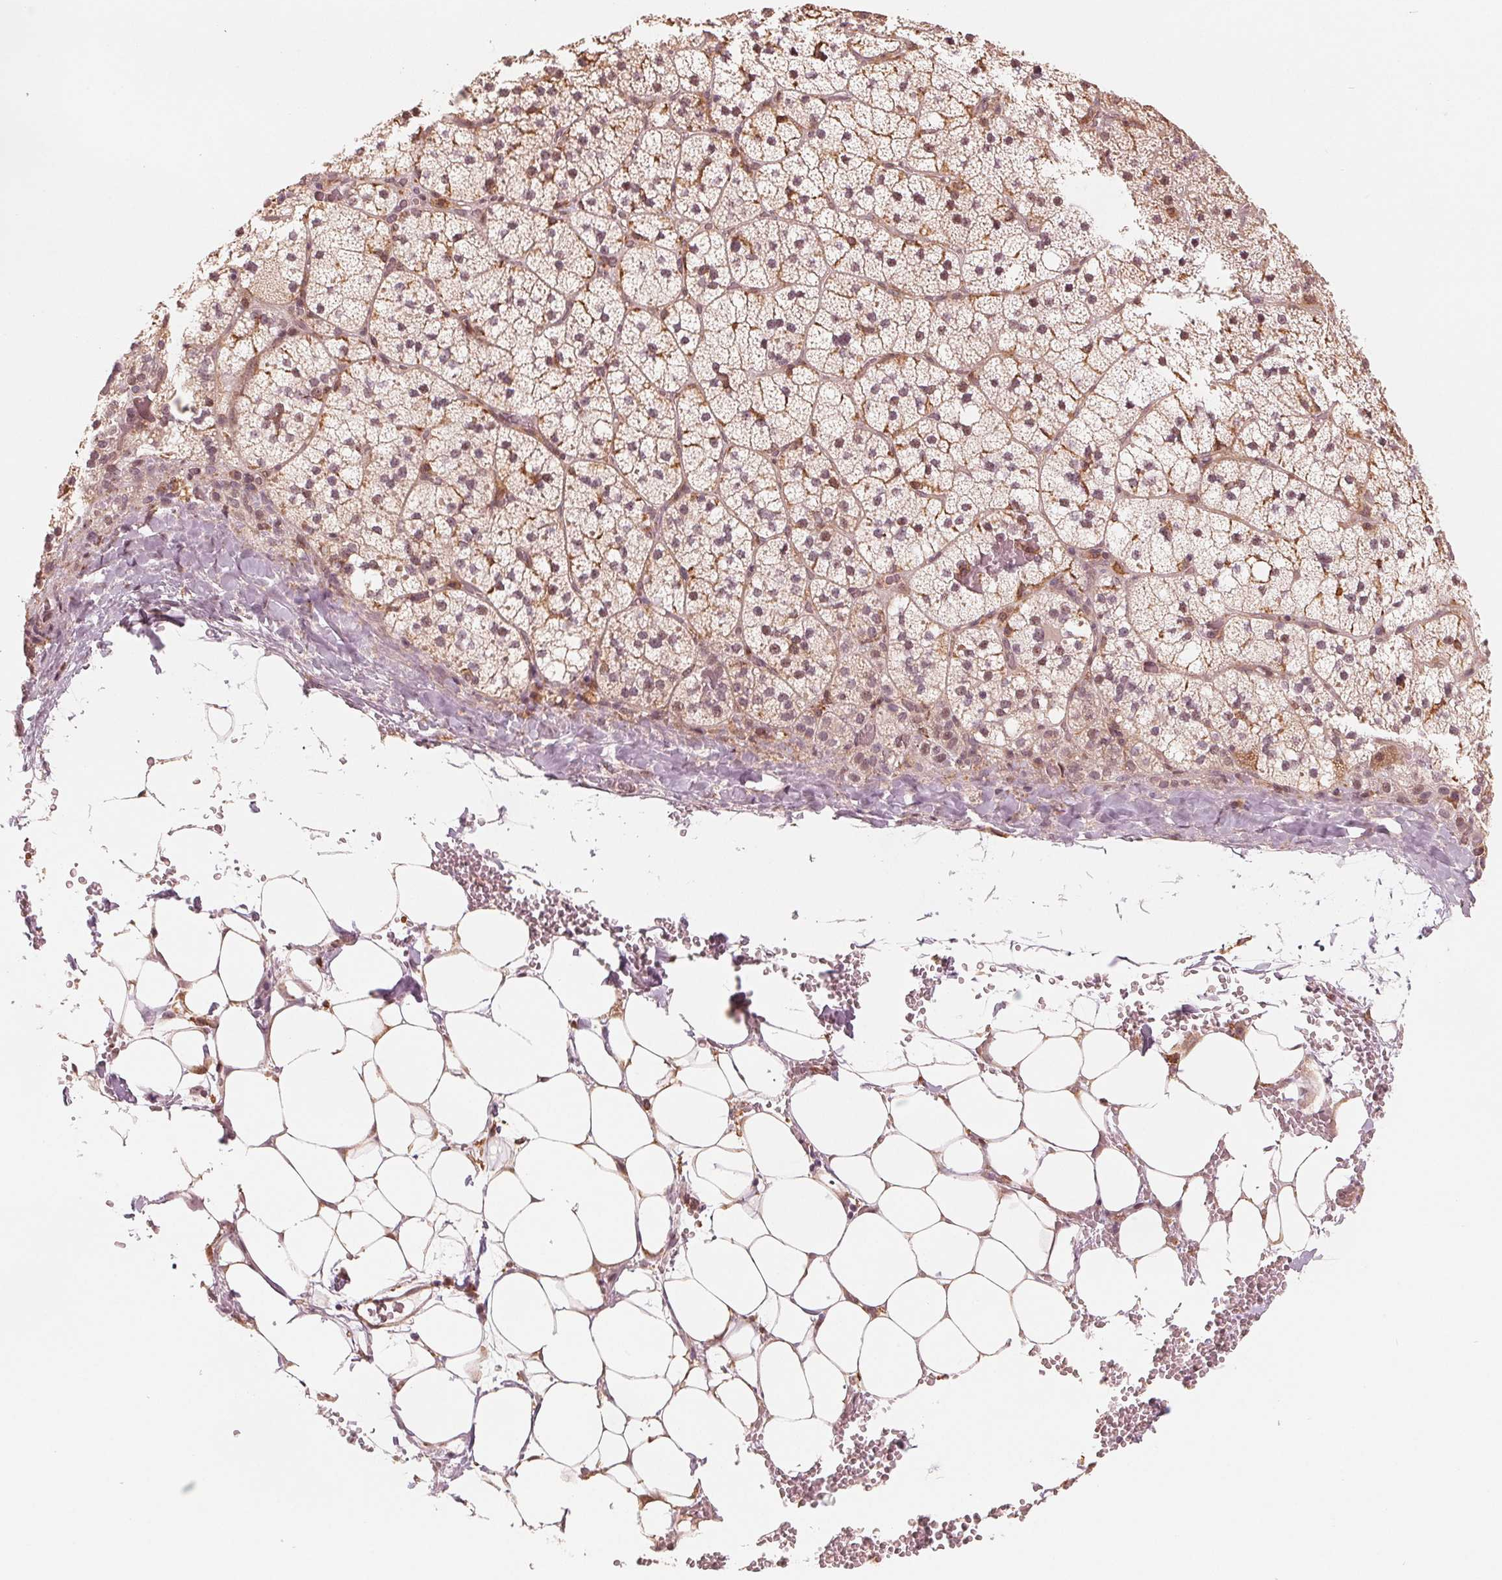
{"staining": {"intensity": "weak", "quantity": "25%-75%", "location": "cytoplasmic/membranous"}, "tissue": "adrenal gland", "cell_type": "Glandular cells", "image_type": "normal", "snomed": [{"axis": "morphology", "description": "Normal tissue, NOS"}, {"axis": "topography", "description": "Adrenal gland"}], "caption": "Protein expression by immunohistochemistry displays weak cytoplasmic/membranous positivity in about 25%-75% of glandular cells in normal adrenal gland.", "gene": "IL9R", "patient": {"sex": "male", "age": 53}}